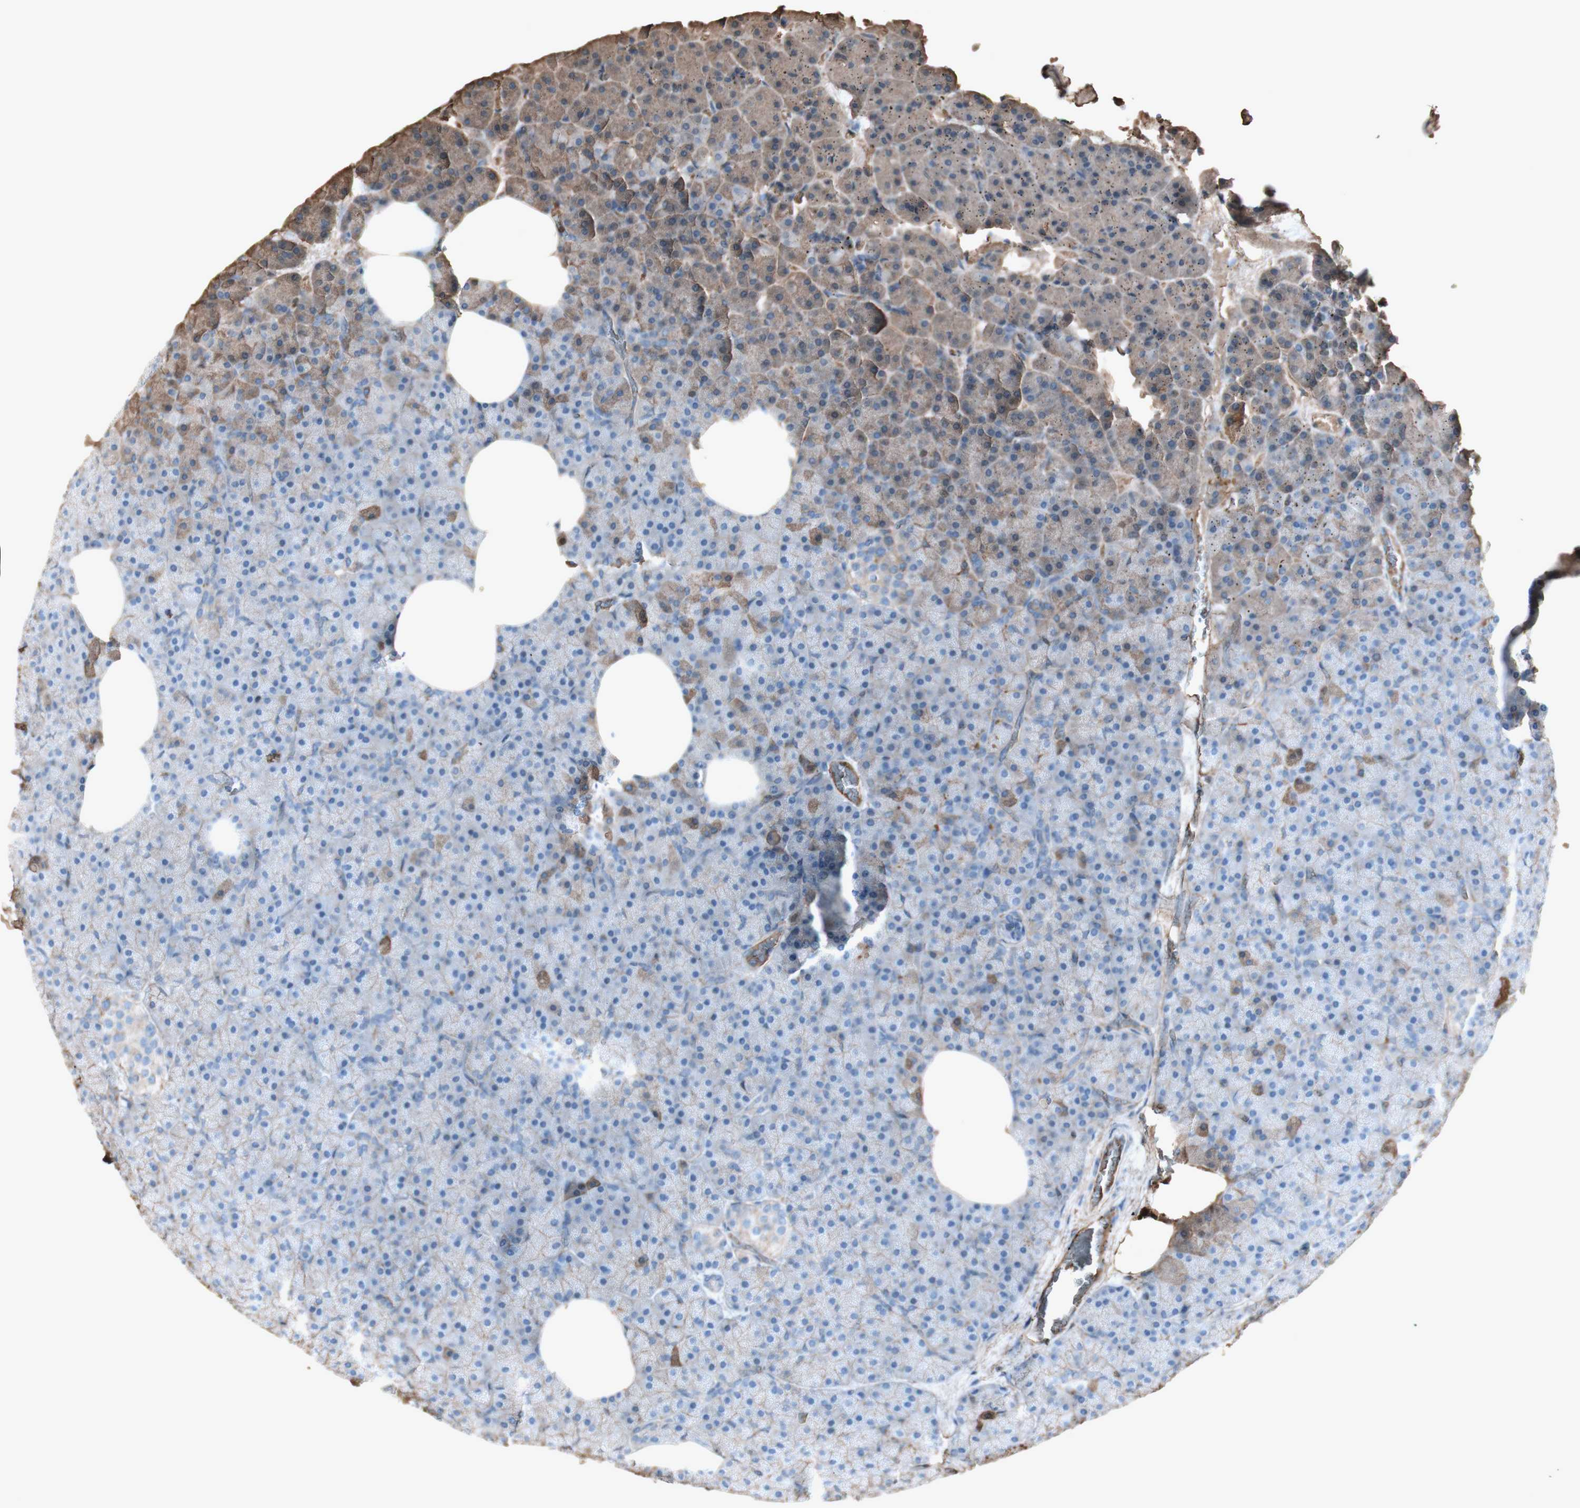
{"staining": {"intensity": "moderate", "quantity": "<25%", "location": "cytoplasmic/membranous"}, "tissue": "pancreas", "cell_type": "Exocrine glandular cells", "image_type": "normal", "snomed": [{"axis": "morphology", "description": "Normal tissue, NOS"}, {"axis": "topography", "description": "Pancreas"}], "caption": "Protein staining of normal pancreas reveals moderate cytoplasmic/membranous positivity in about <25% of exocrine glandular cells.", "gene": "MMP14", "patient": {"sex": "female", "age": 35}}